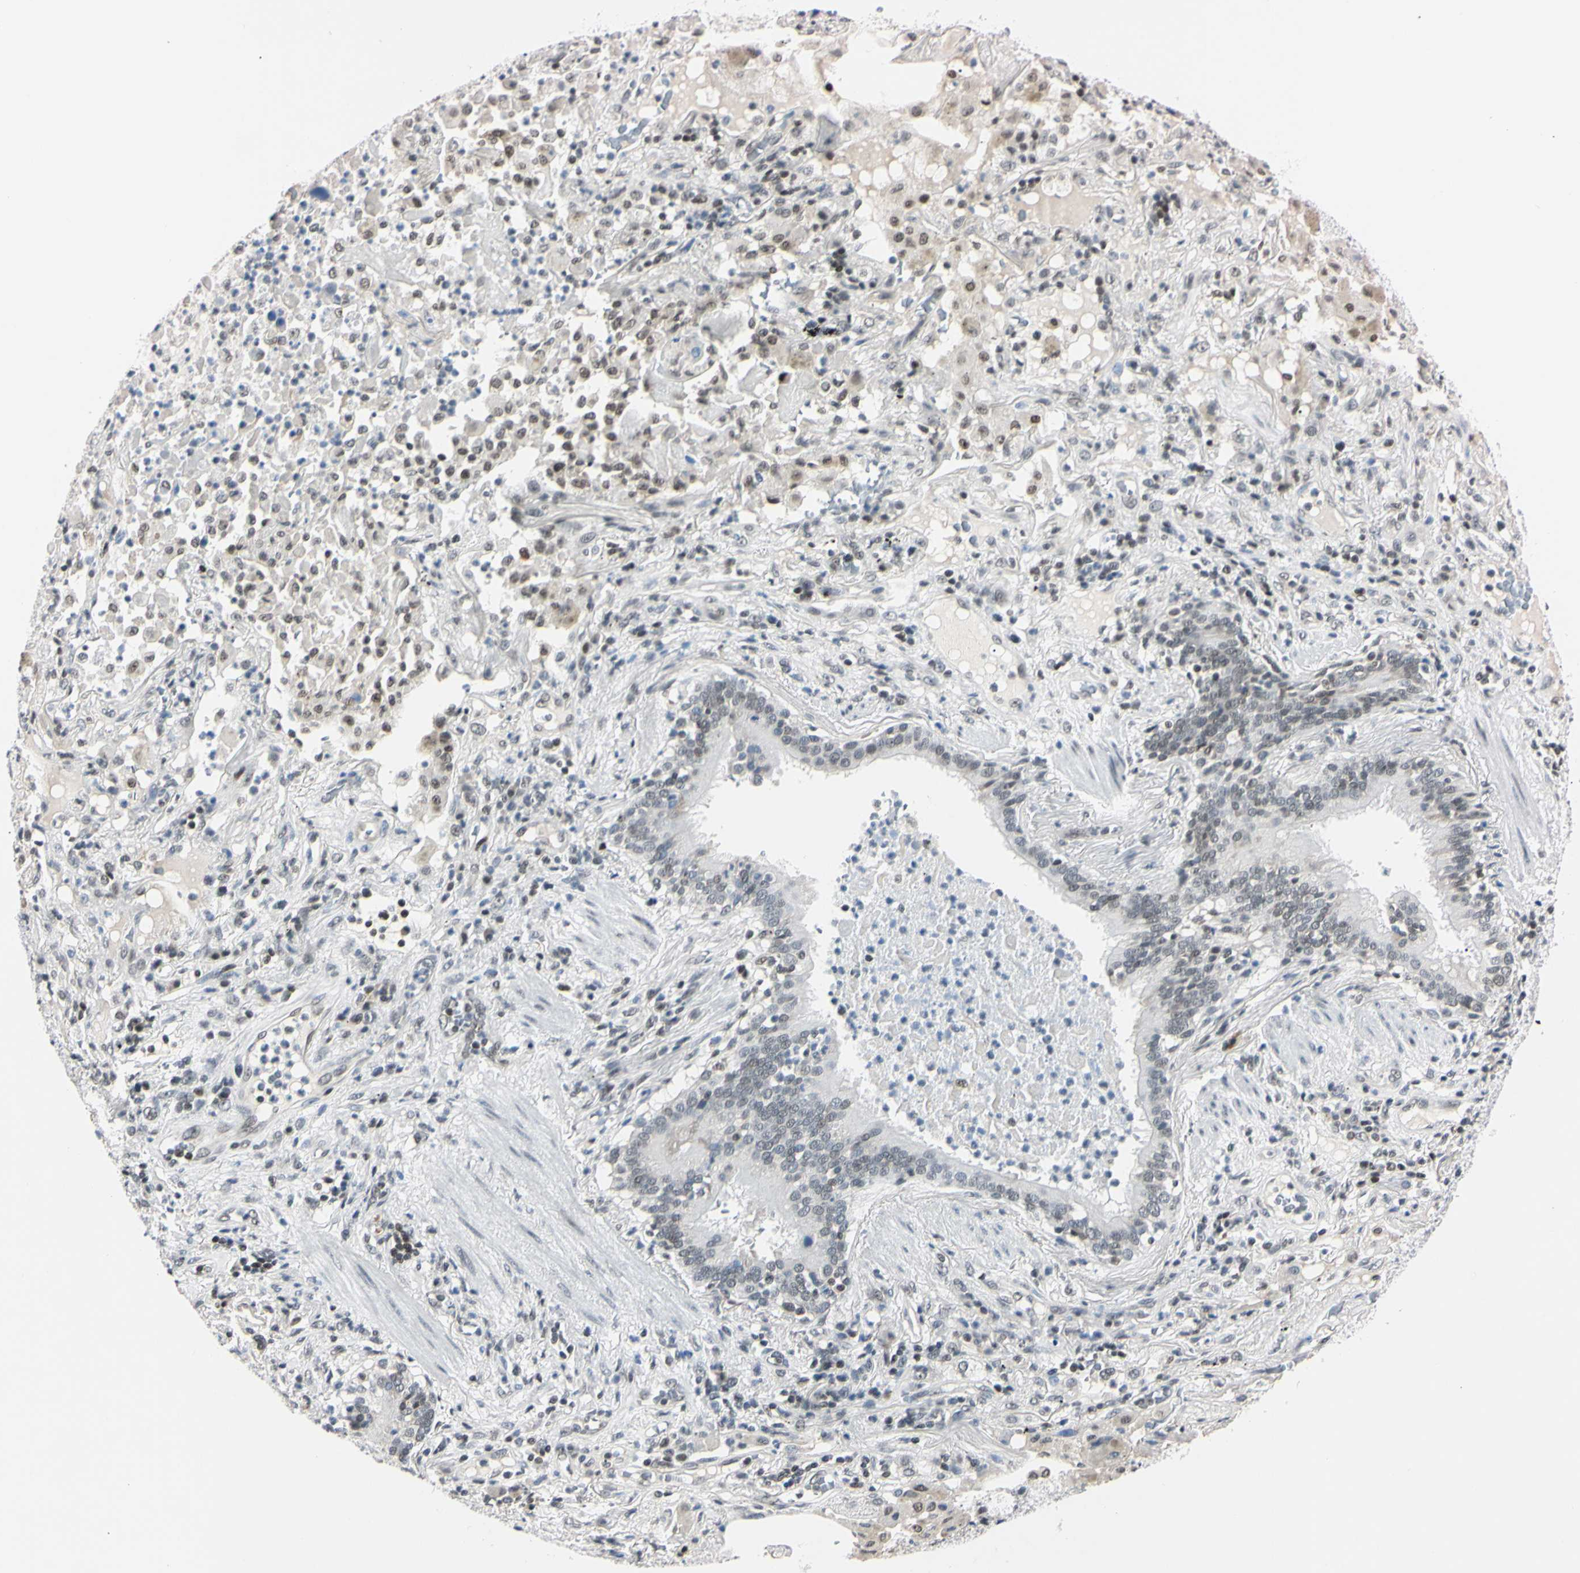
{"staining": {"intensity": "weak", "quantity": "25%-75%", "location": "nuclear"}, "tissue": "lung cancer", "cell_type": "Tumor cells", "image_type": "cancer", "snomed": [{"axis": "morphology", "description": "Squamous cell carcinoma, NOS"}, {"axis": "topography", "description": "Lung"}], "caption": "Immunohistochemical staining of human lung squamous cell carcinoma shows low levels of weak nuclear staining in approximately 25%-75% of tumor cells.", "gene": "C1orf174", "patient": {"sex": "male", "age": 57}}